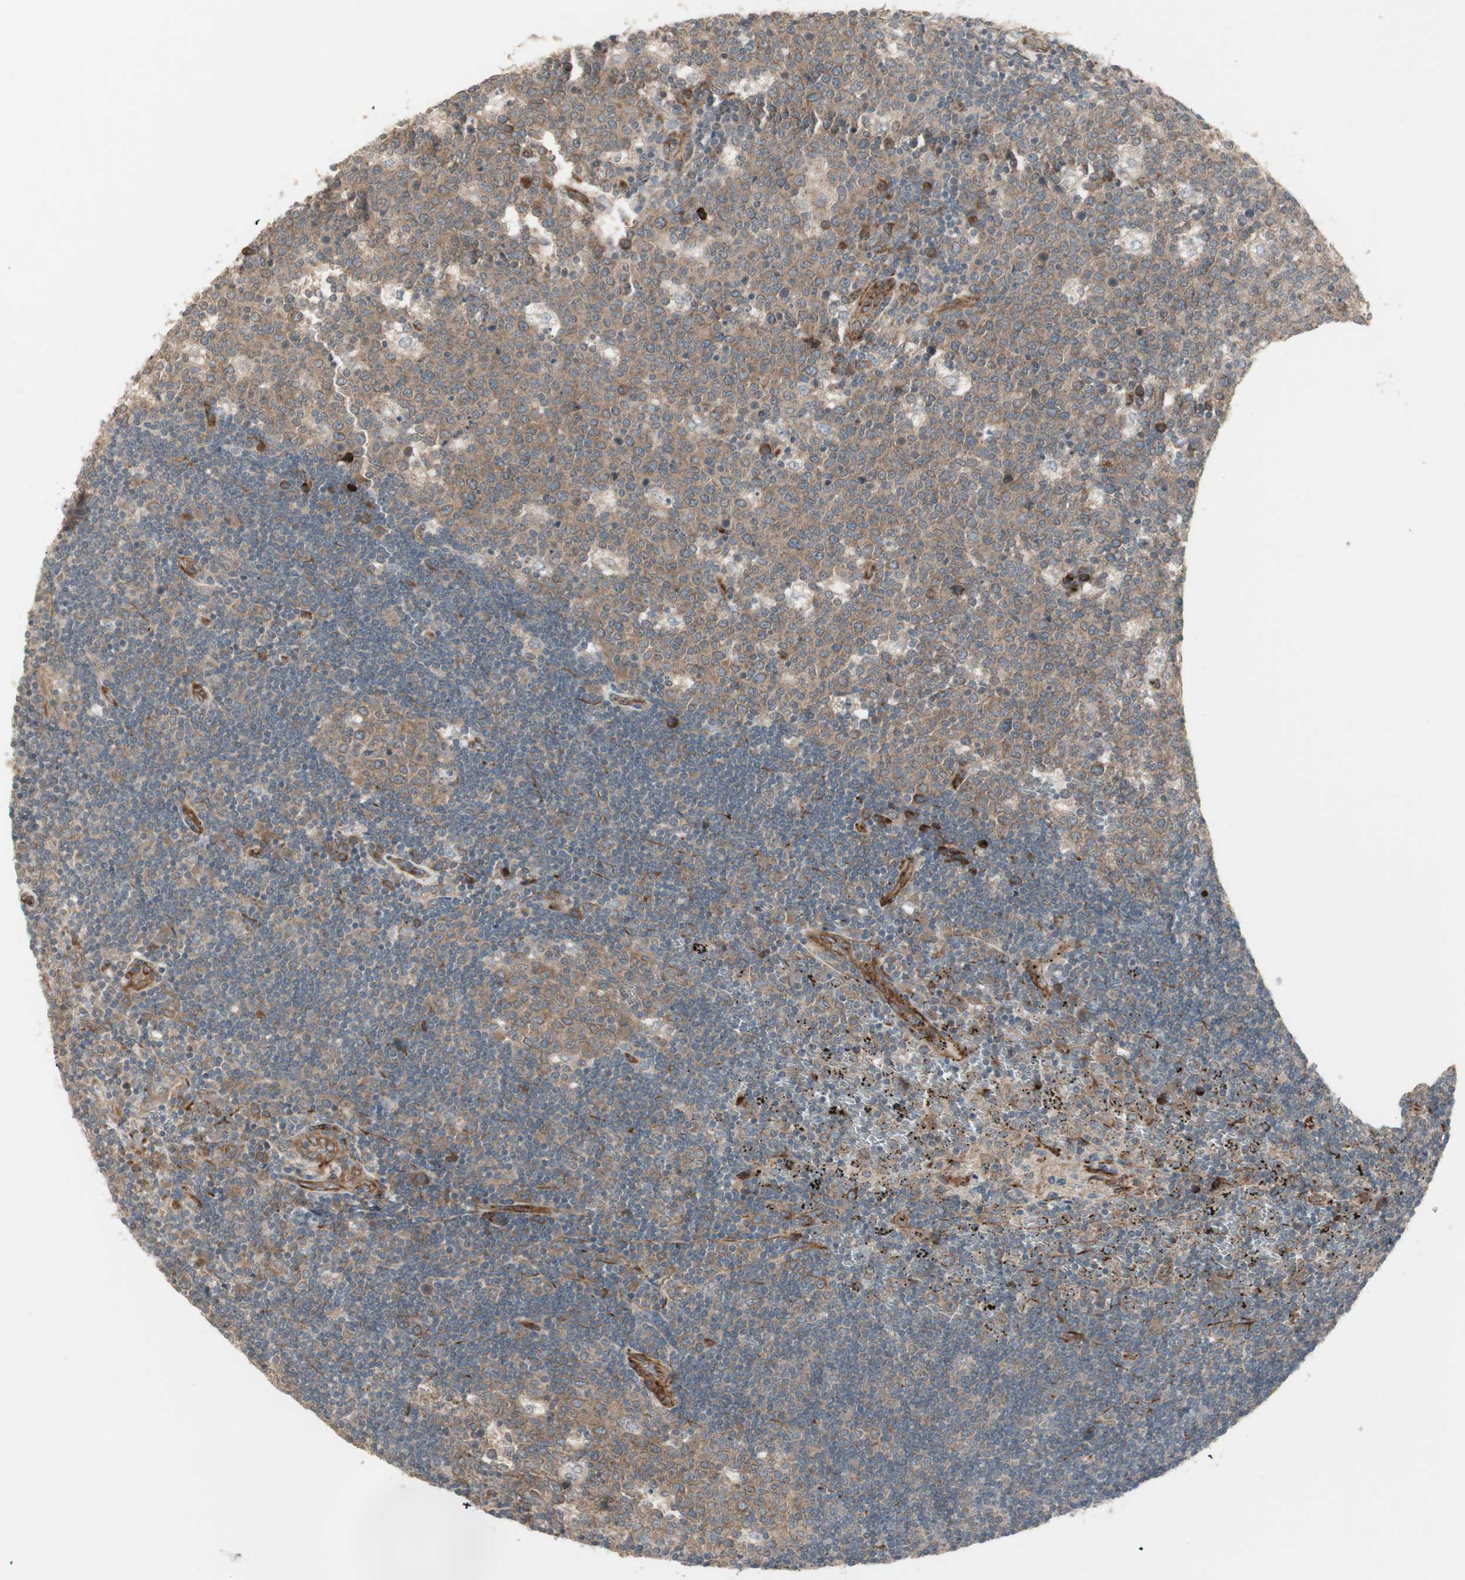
{"staining": {"intensity": "moderate", "quantity": ">75%", "location": "cytoplasmic/membranous"}, "tissue": "lymph node", "cell_type": "Germinal center cells", "image_type": "normal", "snomed": [{"axis": "morphology", "description": "Normal tissue, NOS"}, {"axis": "topography", "description": "Lymph node"}, {"axis": "topography", "description": "Salivary gland"}], "caption": "Lymph node stained with DAB IHC demonstrates medium levels of moderate cytoplasmic/membranous staining in approximately >75% of germinal center cells.", "gene": "PPP2R5E", "patient": {"sex": "male", "age": 8}}